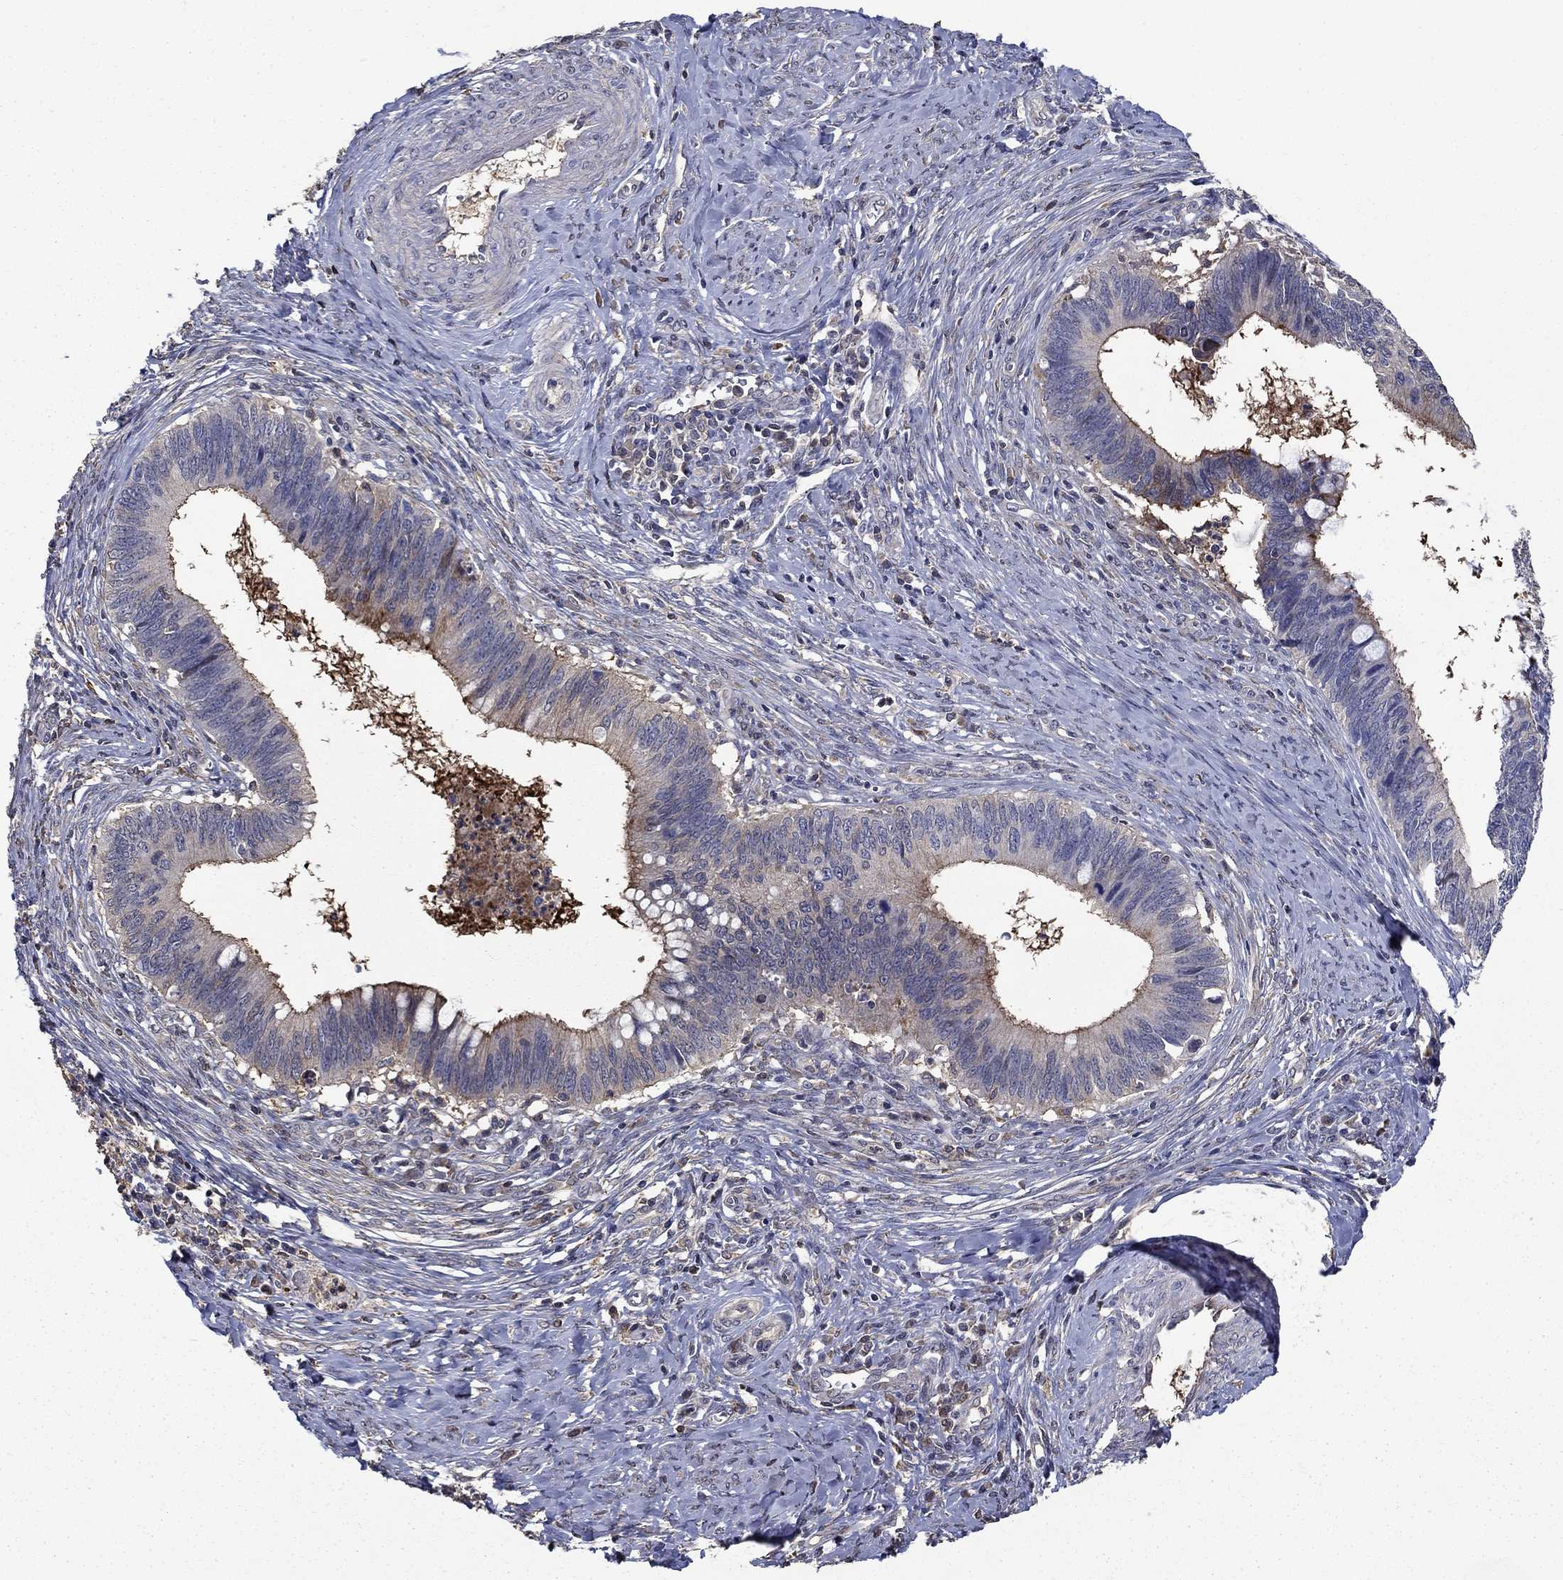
{"staining": {"intensity": "moderate", "quantity": "<25%", "location": "cytoplasmic/membranous"}, "tissue": "cervical cancer", "cell_type": "Tumor cells", "image_type": "cancer", "snomed": [{"axis": "morphology", "description": "Adenocarcinoma, NOS"}, {"axis": "topography", "description": "Cervix"}], "caption": "Cervical cancer (adenocarcinoma) stained with a brown dye exhibits moderate cytoplasmic/membranous positive positivity in approximately <25% of tumor cells.", "gene": "DVL1", "patient": {"sex": "female", "age": 42}}